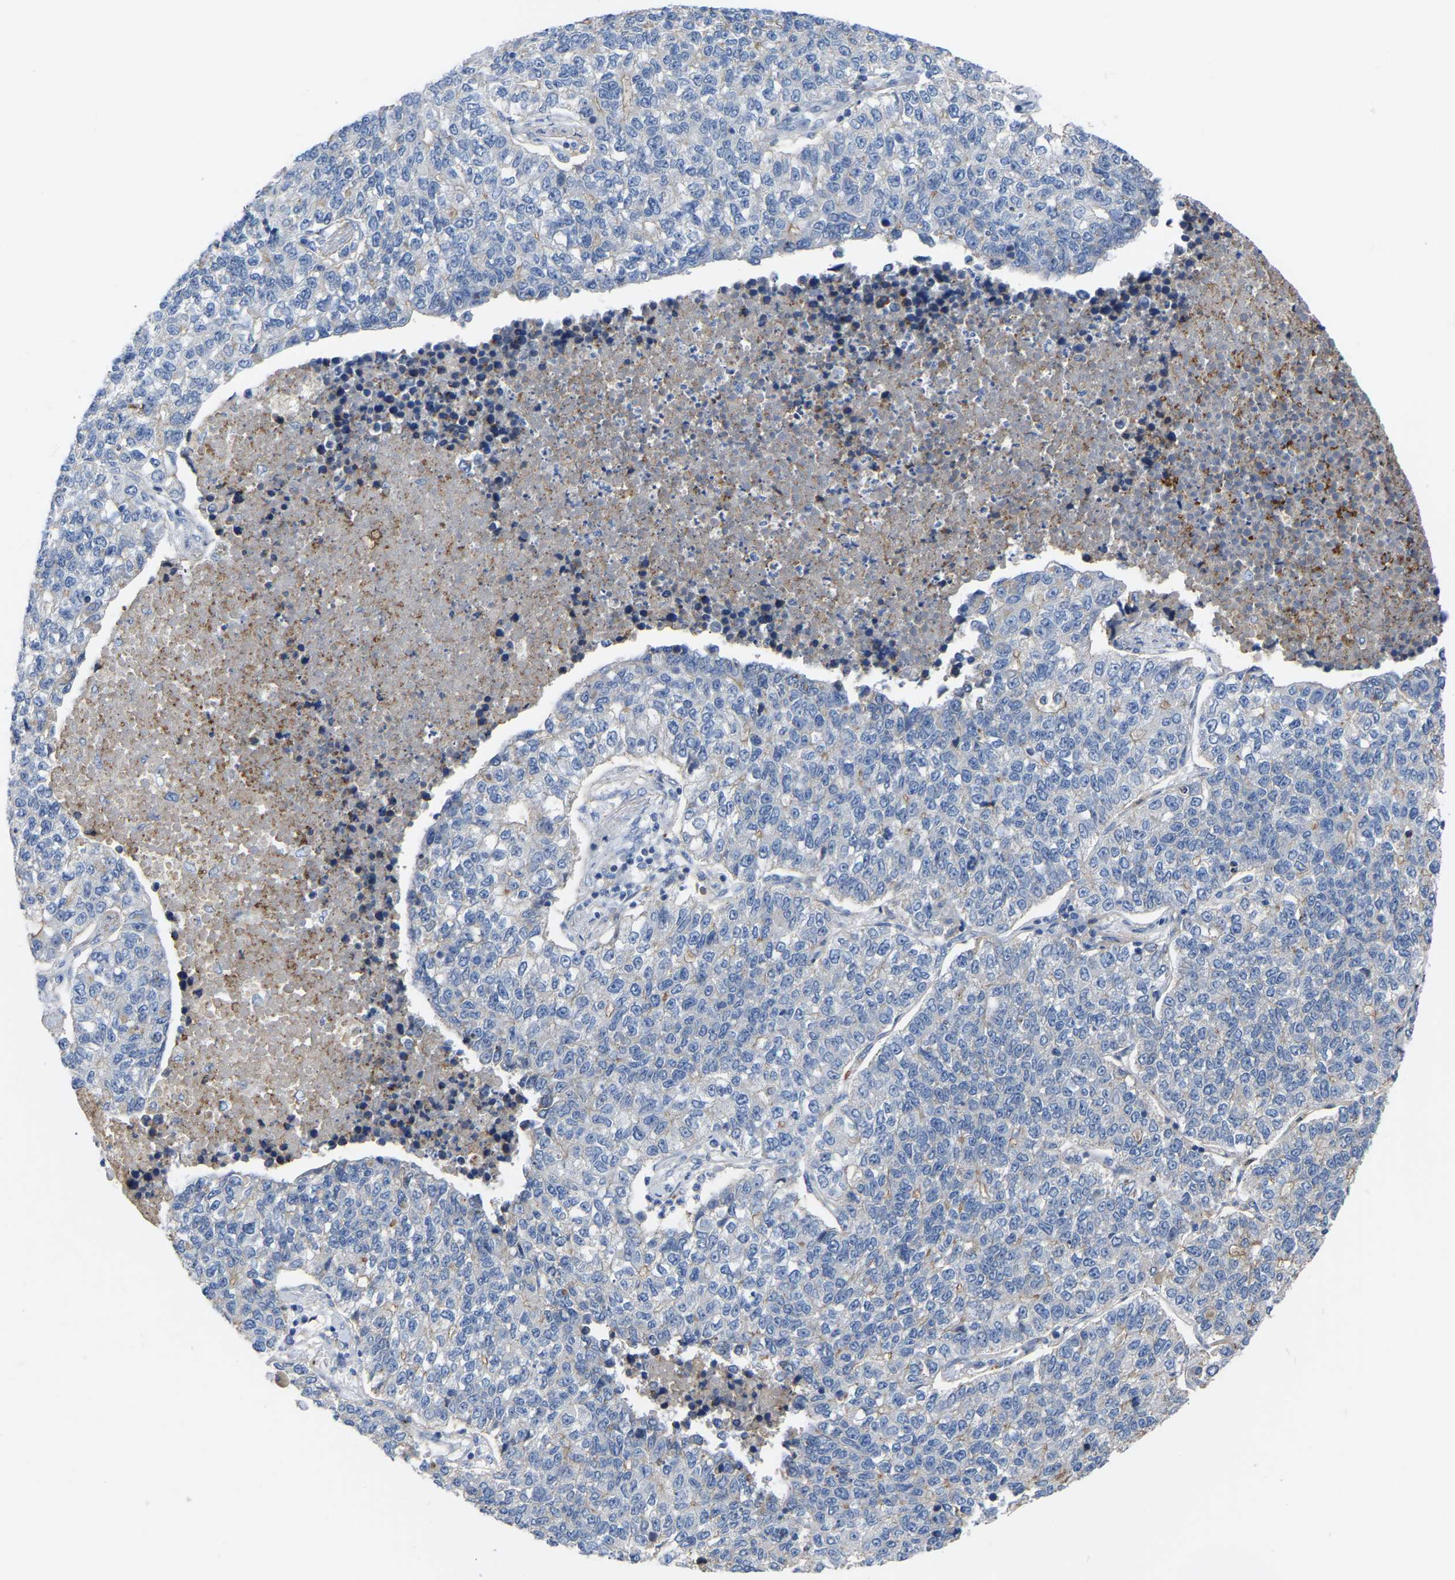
{"staining": {"intensity": "negative", "quantity": "none", "location": "none"}, "tissue": "lung cancer", "cell_type": "Tumor cells", "image_type": "cancer", "snomed": [{"axis": "morphology", "description": "Adenocarcinoma, NOS"}, {"axis": "topography", "description": "Lung"}], "caption": "The immunohistochemistry (IHC) photomicrograph has no significant staining in tumor cells of lung cancer (adenocarcinoma) tissue.", "gene": "ZNF449", "patient": {"sex": "male", "age": 49}}